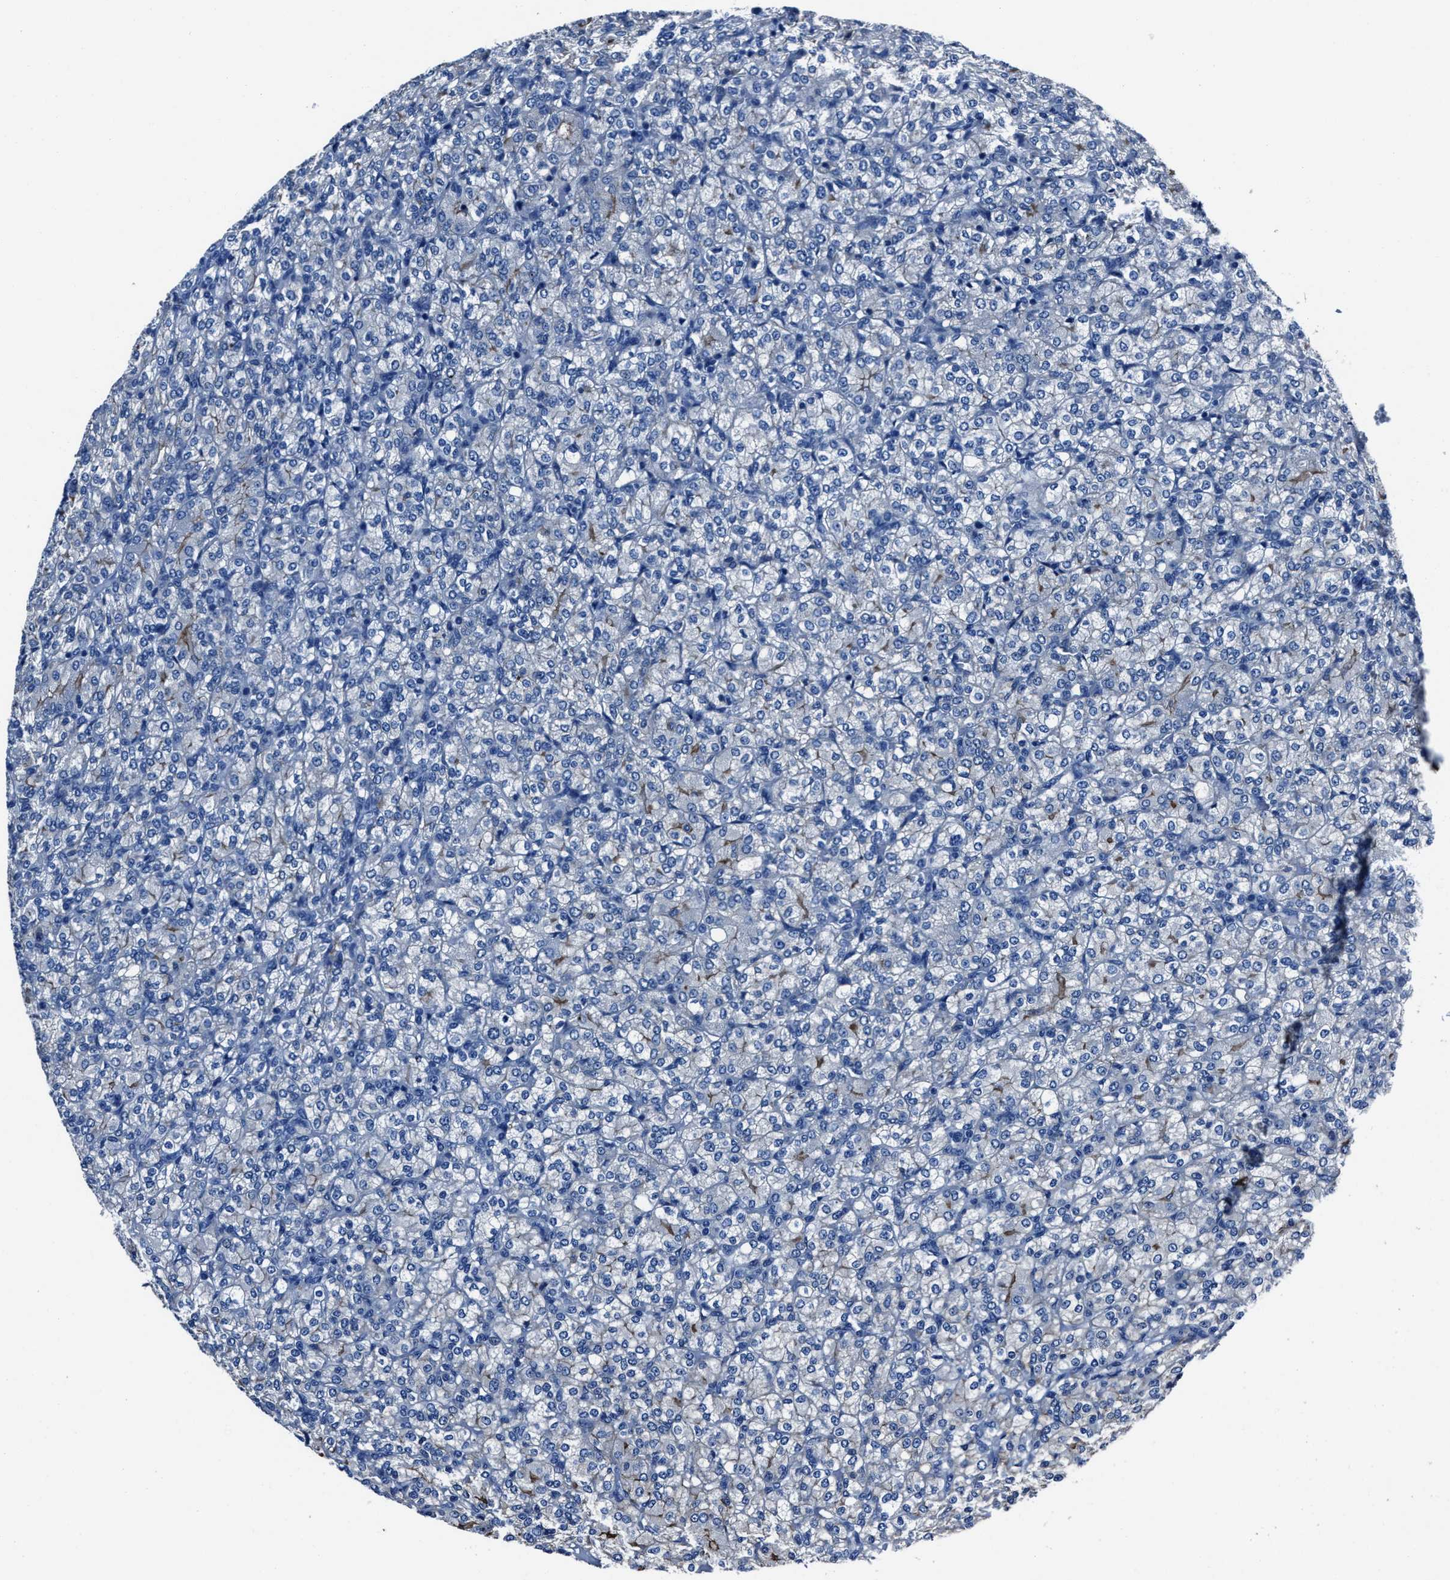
{"staining": {"intensity": "negative", "quantity": "none", "location": "none"}, "tissue": "renal cancer", "cell_type": "Tumor cells", "image_type": "cancer", "snomed": [{"axis": "morphology", "description": "Adenocarcinoma, NOS"}, {"axis": "topography", "description": "Kidney"}], "caption": "This image is of renal adenocarcinoma stained with immunohistochemistry (IHC) to label a protein in brown with the nuclei are counter-stained blue. There is no staining in tumor cells.", "gene": "LMO7", "patient": {"sex": "male", "age": 77}}